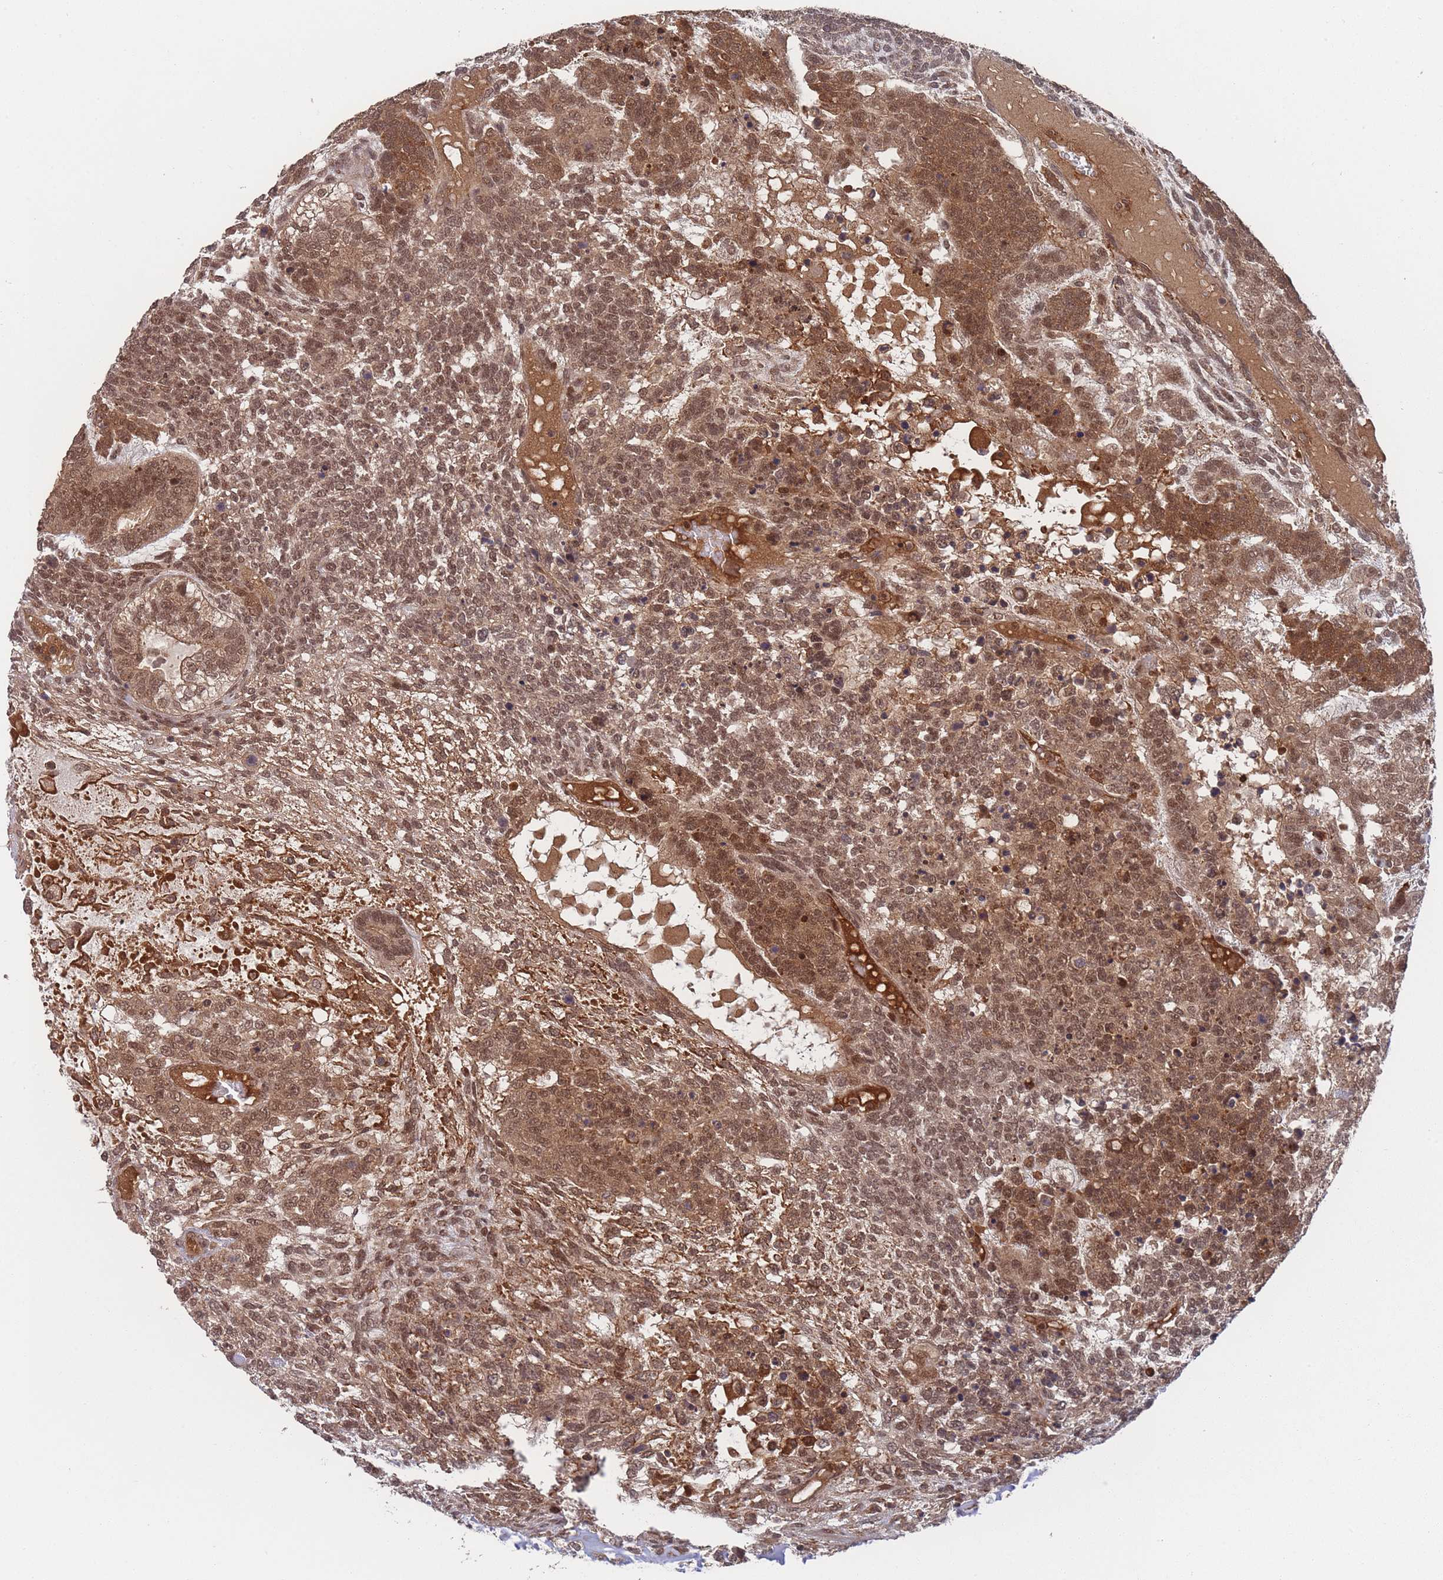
{"staining": {"intensity": "moderate", "quantity": ">75%", "location": "cytoplasmic/membranous,nuclear"}, "tissue": "testis cancer", "cell_type": "Tumor cells", "image_type": "cancer", "snomed": [{"axis": "morphology", "description": "Carcinoma, Embryonal, NOS"}, {"axis": "topography", "description": "Testis"}], "caption": "Immunohistochemical staining of human testis cancer reveals medium levels of moderate cytoplasmic/membranous and nuclear protein expression in approximately >75% of tumor cells. The staining was performed using DAB to visualize the protein expression in brown, while the nuclei were stained in blue with hematoxylin (Magnification: 20x).", "gene": "SF3B1", "patient": {"sex": "male", "age": 23}}